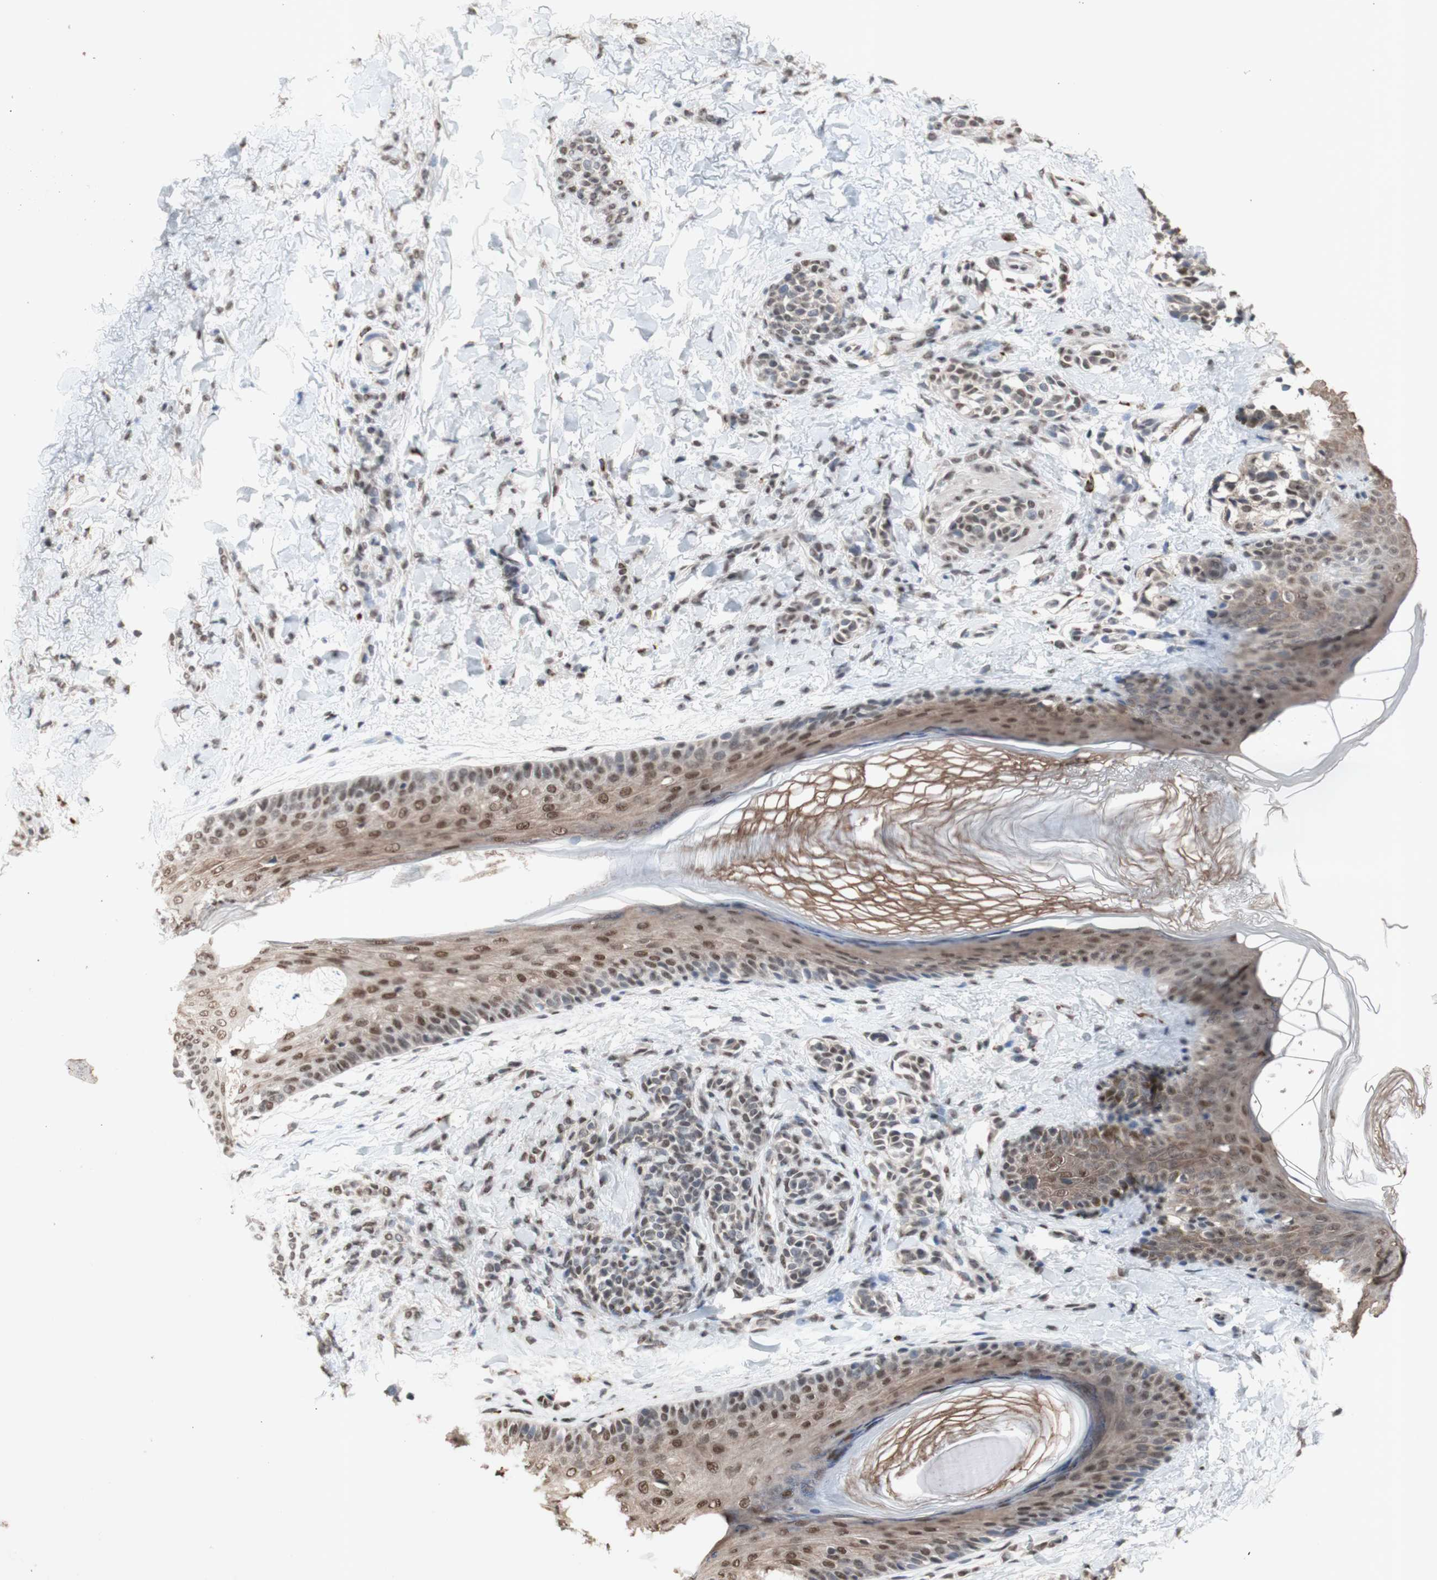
{"staining": {"intensity": "moderate", "quantity": ">75%", "location": "nuclear"}, "tissue": "skin", "cell_type": "Fibroblasts", "image_type": "normal", "snomed": [{"axis": "morphology", "description": "Normal tissue, NOS"}, {"axis": "topography", "description": "Skin"}], "caption": "Normal skin demonstrates moderate nuclear staining in about >75% of fibroblasts (DAB = brown stain, brightfield microscopy at high magnification)..", "gene": "SFPQ", "patient": {"sex": "male", "age": 16}}